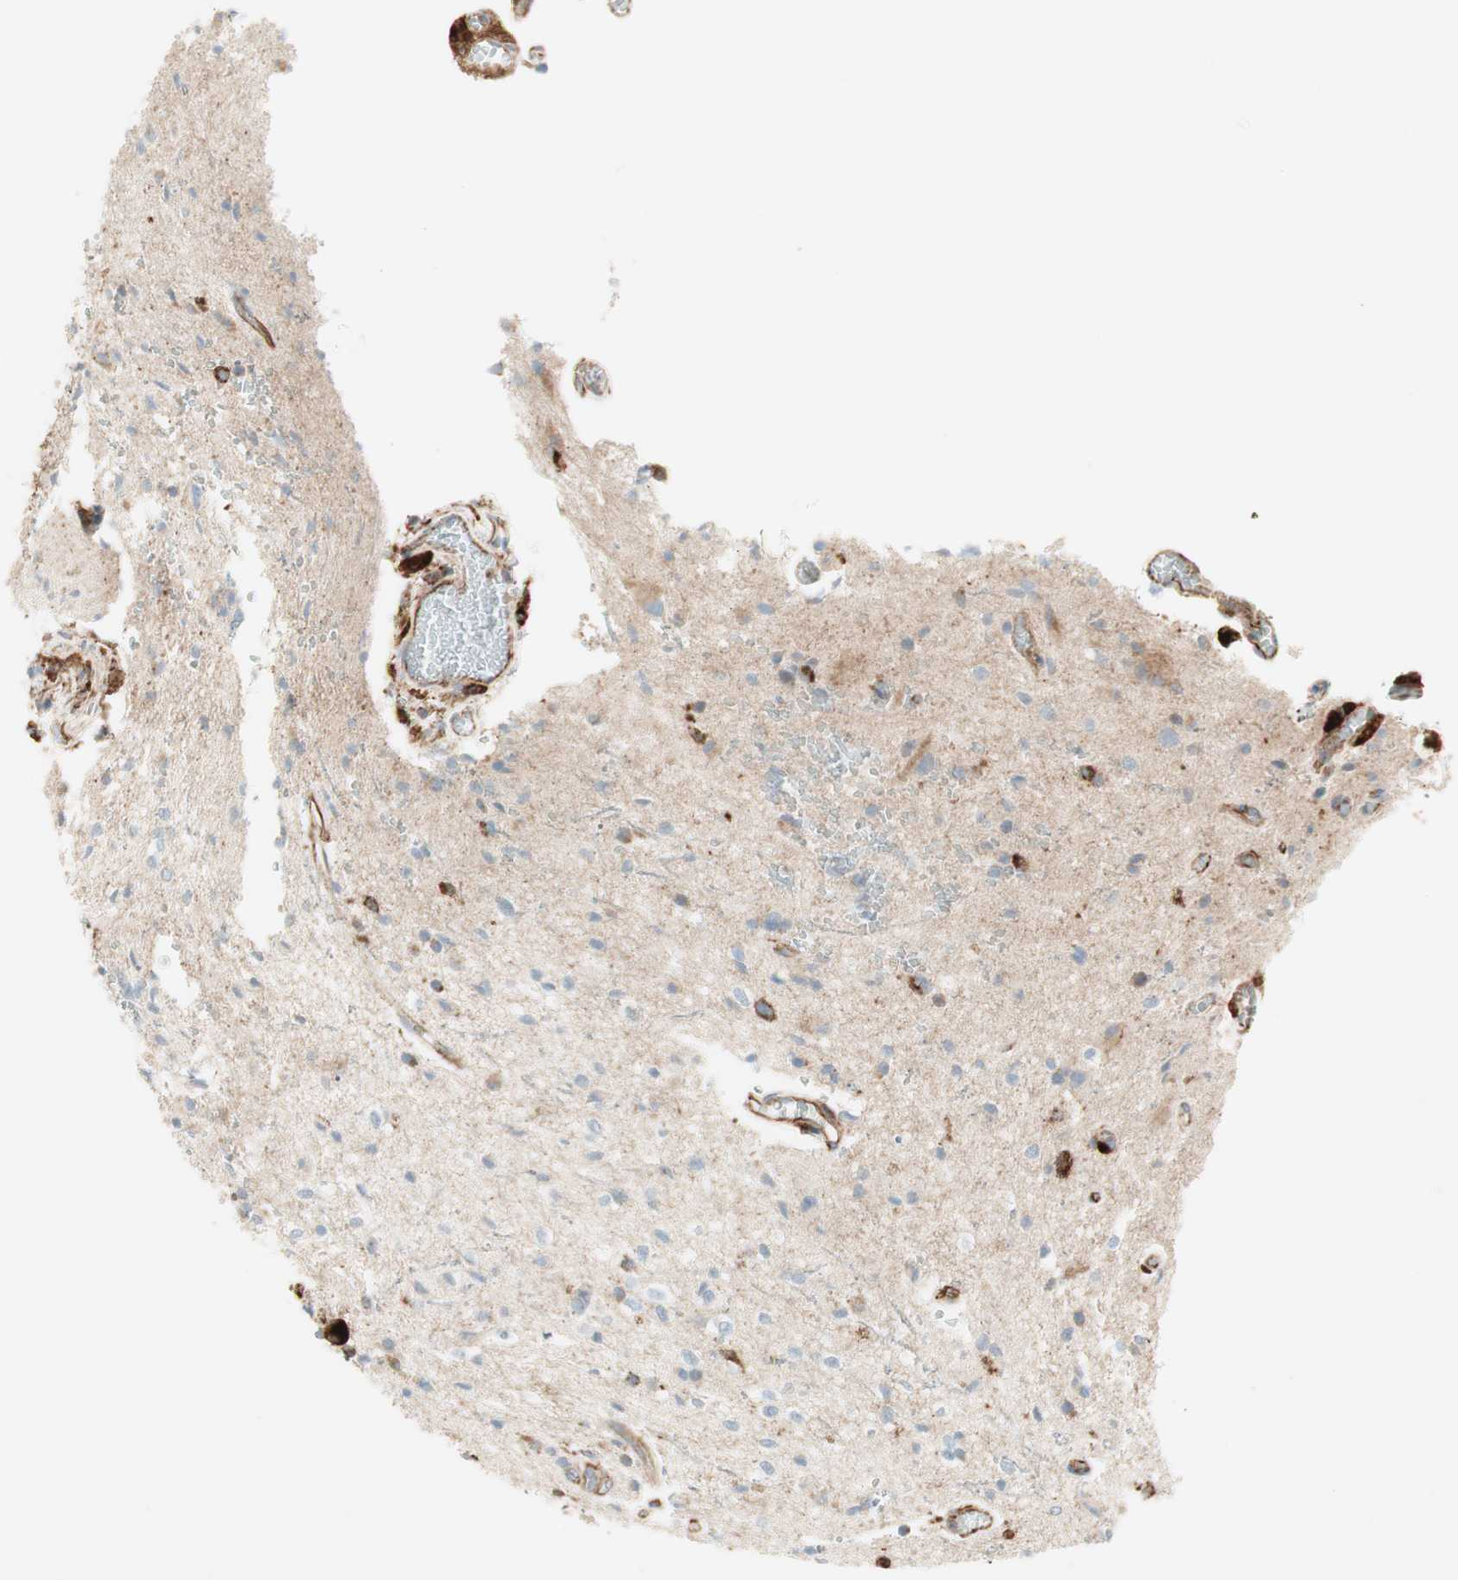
{"staining": {"intensity": "weak", "quantity": "<25%", "location": "cytoplasmic/membranous"}, "tissue": "glioma", "cell_type": "Tumor cells", "image_type": "cancer", "snomed": [{"axis": "morphology", "description": "Glioma, malignant, High grade"}, {"axis": "topography", "description": "Brain"}], "caption": "DAB (3,3'-diaminobenzidine) immunohistochemical staining of glioma exhibits no significant staining in tumor cells.", "gene": "ATP6V1G1", "patient": {"sex": "male", "age": 47}}